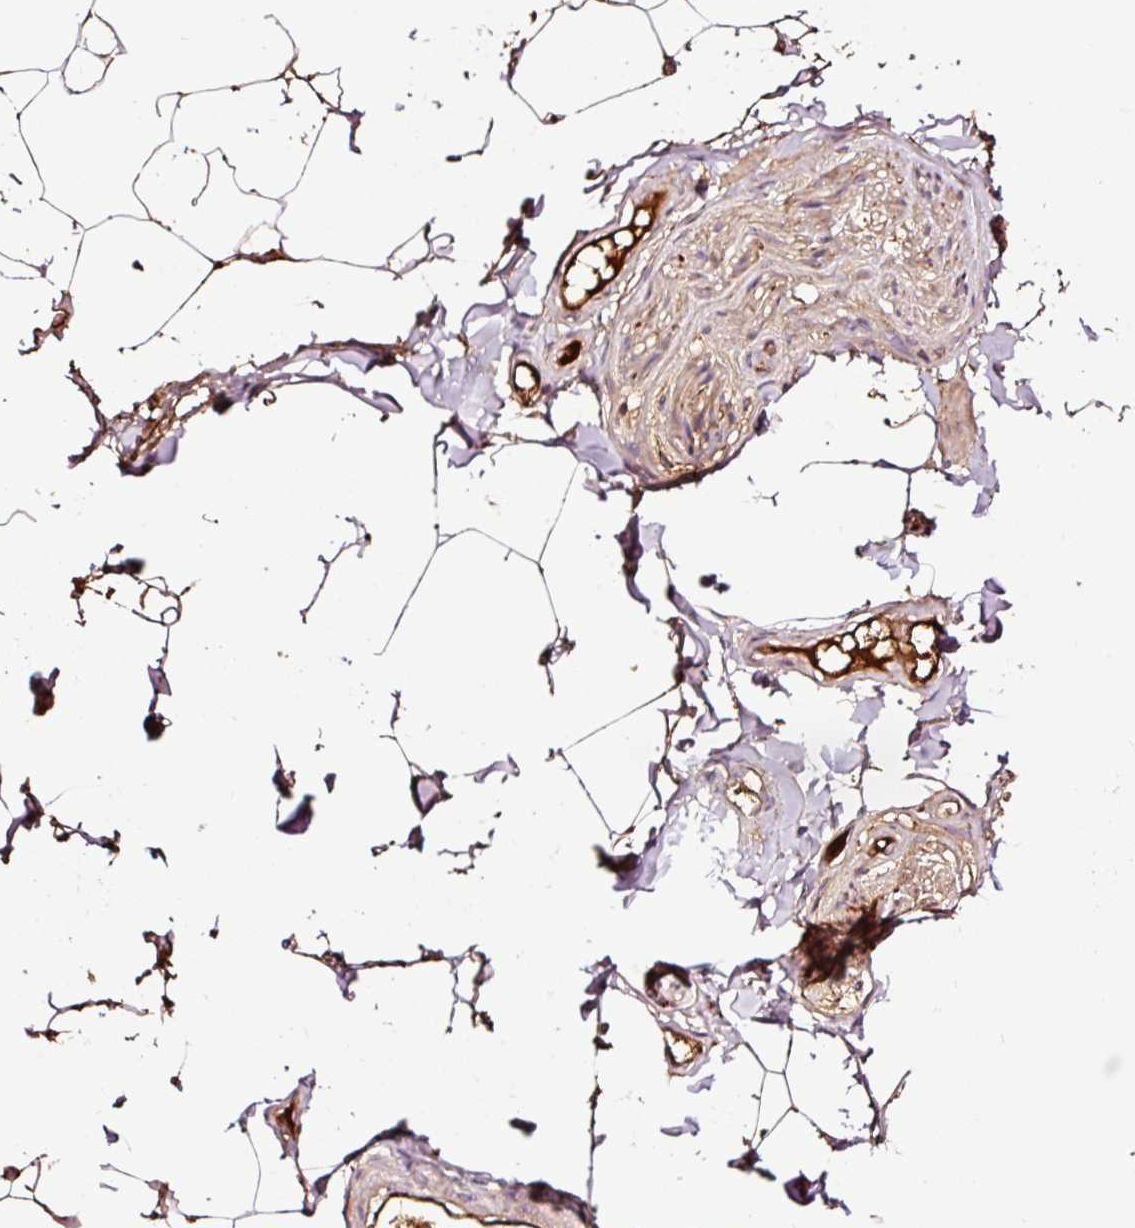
{"staining": {"intensity": "moderate", "quantity": ">75%", "location": "cytoplasmic/membranous"}, "tissue": "adipose tissue", "cell_type": "Adipocytes", "image_type": "normal", "snomed": [{"axis": "morphology", "description": "Normal tissue, NOS"}, {"axis": "topography", "description": "Vascular tissue"}, {"axis": "topography", "description": "Peripheral nerve tissue"}], "caption": "A micrograph showing moderate cytoplasmic/membranous positivity in approximately >75% of adipocytes in unremarkable adipose tissue, as visualized by brown immunohistochemical staining.", "gene": "PGLYRP2", "patient": {"sex": "male", "age": 41}}